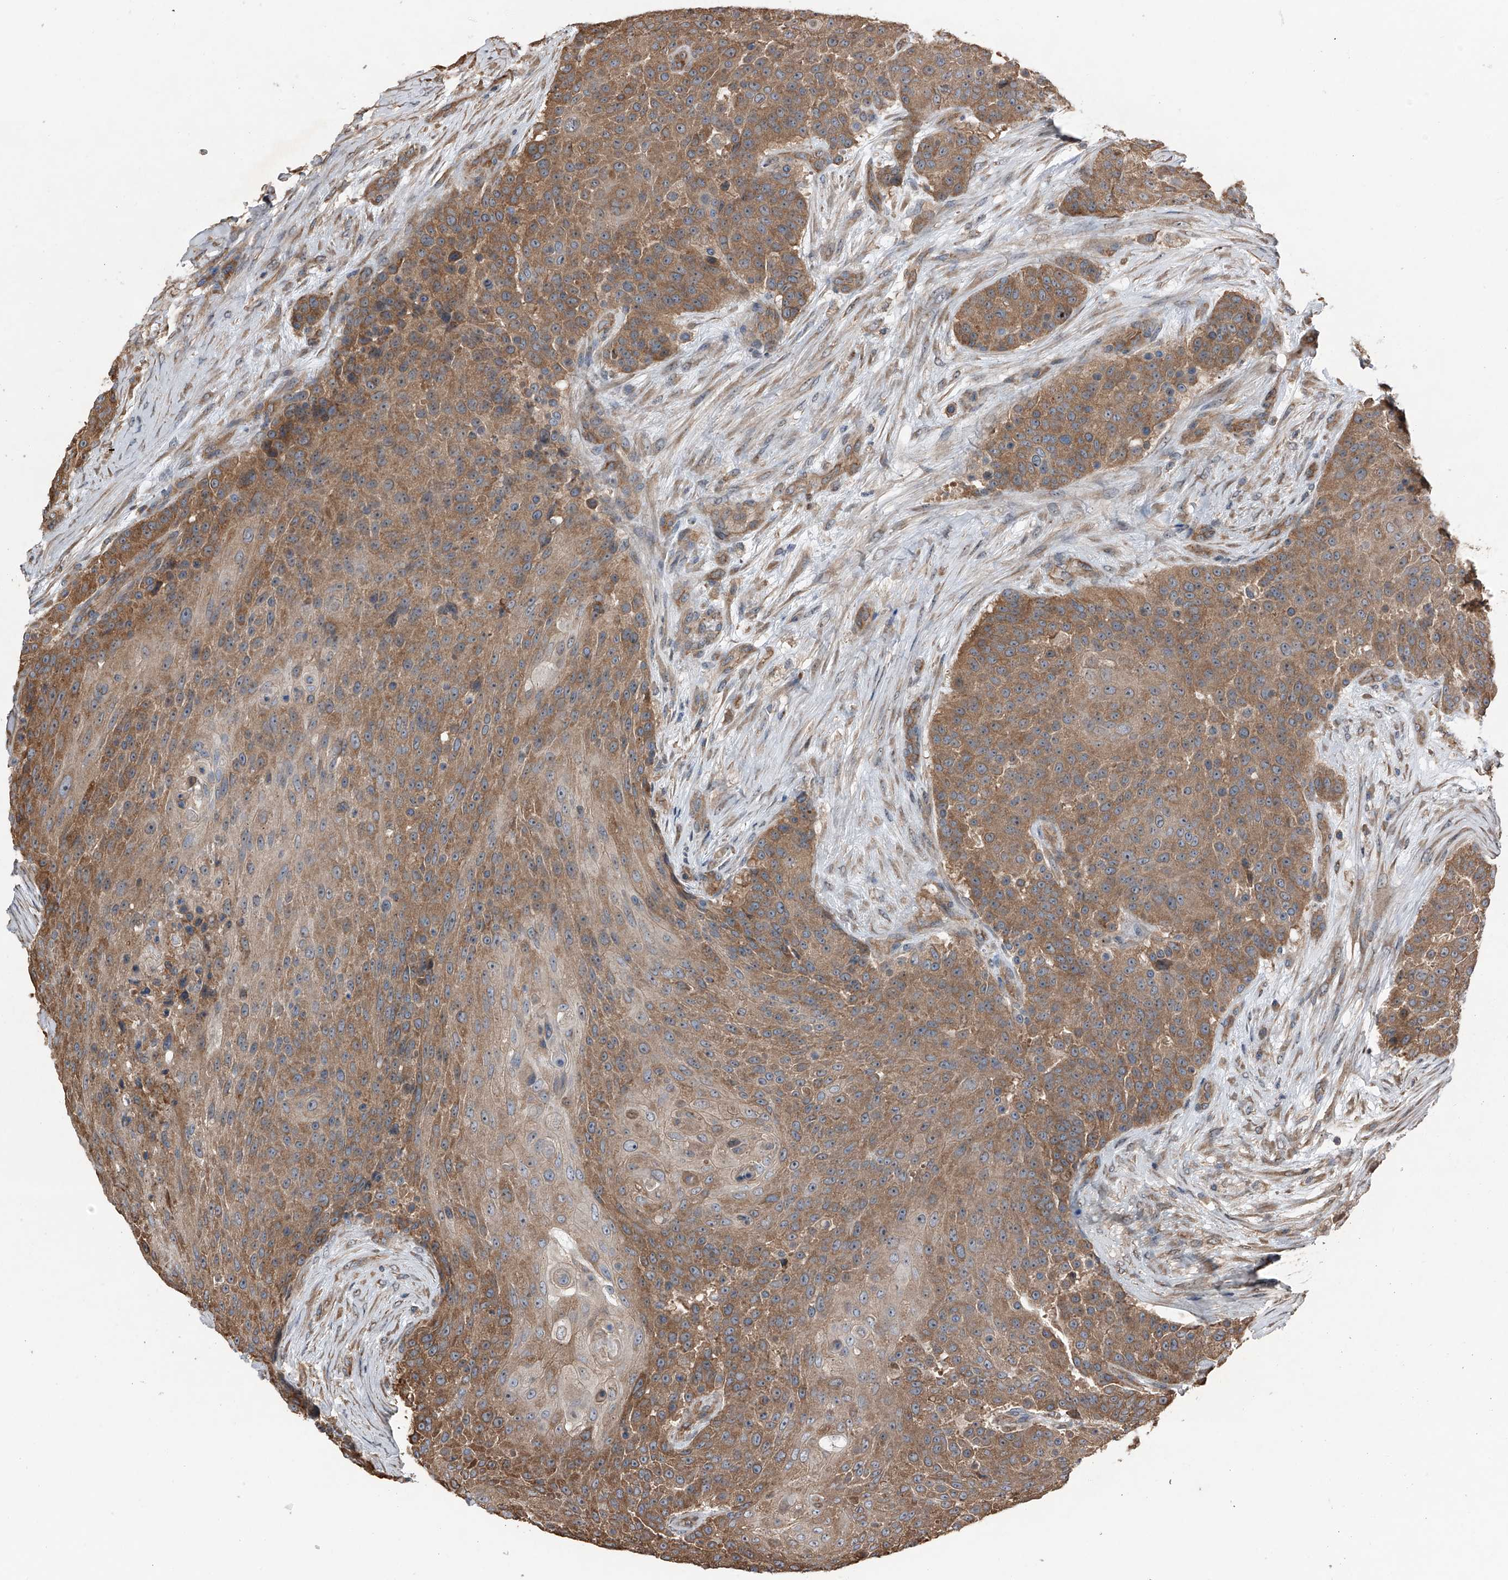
{"staining": {"intensity": "strong", "quantity": "25%-75%", "location": "cytoplasmic/membranous"}, "tissue": "urothelial cancer", "cell_type": "Tumor cells", "image_type": "cancer", "snomed": [{"axis": "morphology", "description": "Urothelial carcinoma, High grade"}, {"axis": "topography", "description": "Urinary bladder"}], "caption": "There is high levels of strong cytoplasmic/membranous expression in tumor cells of urothelial carcinoma (high-grade), as demonstrated by immunohistochemical staining (brown color).", "gene": "KCNJ2", "patient": {"sex": "female", "age": 63}}